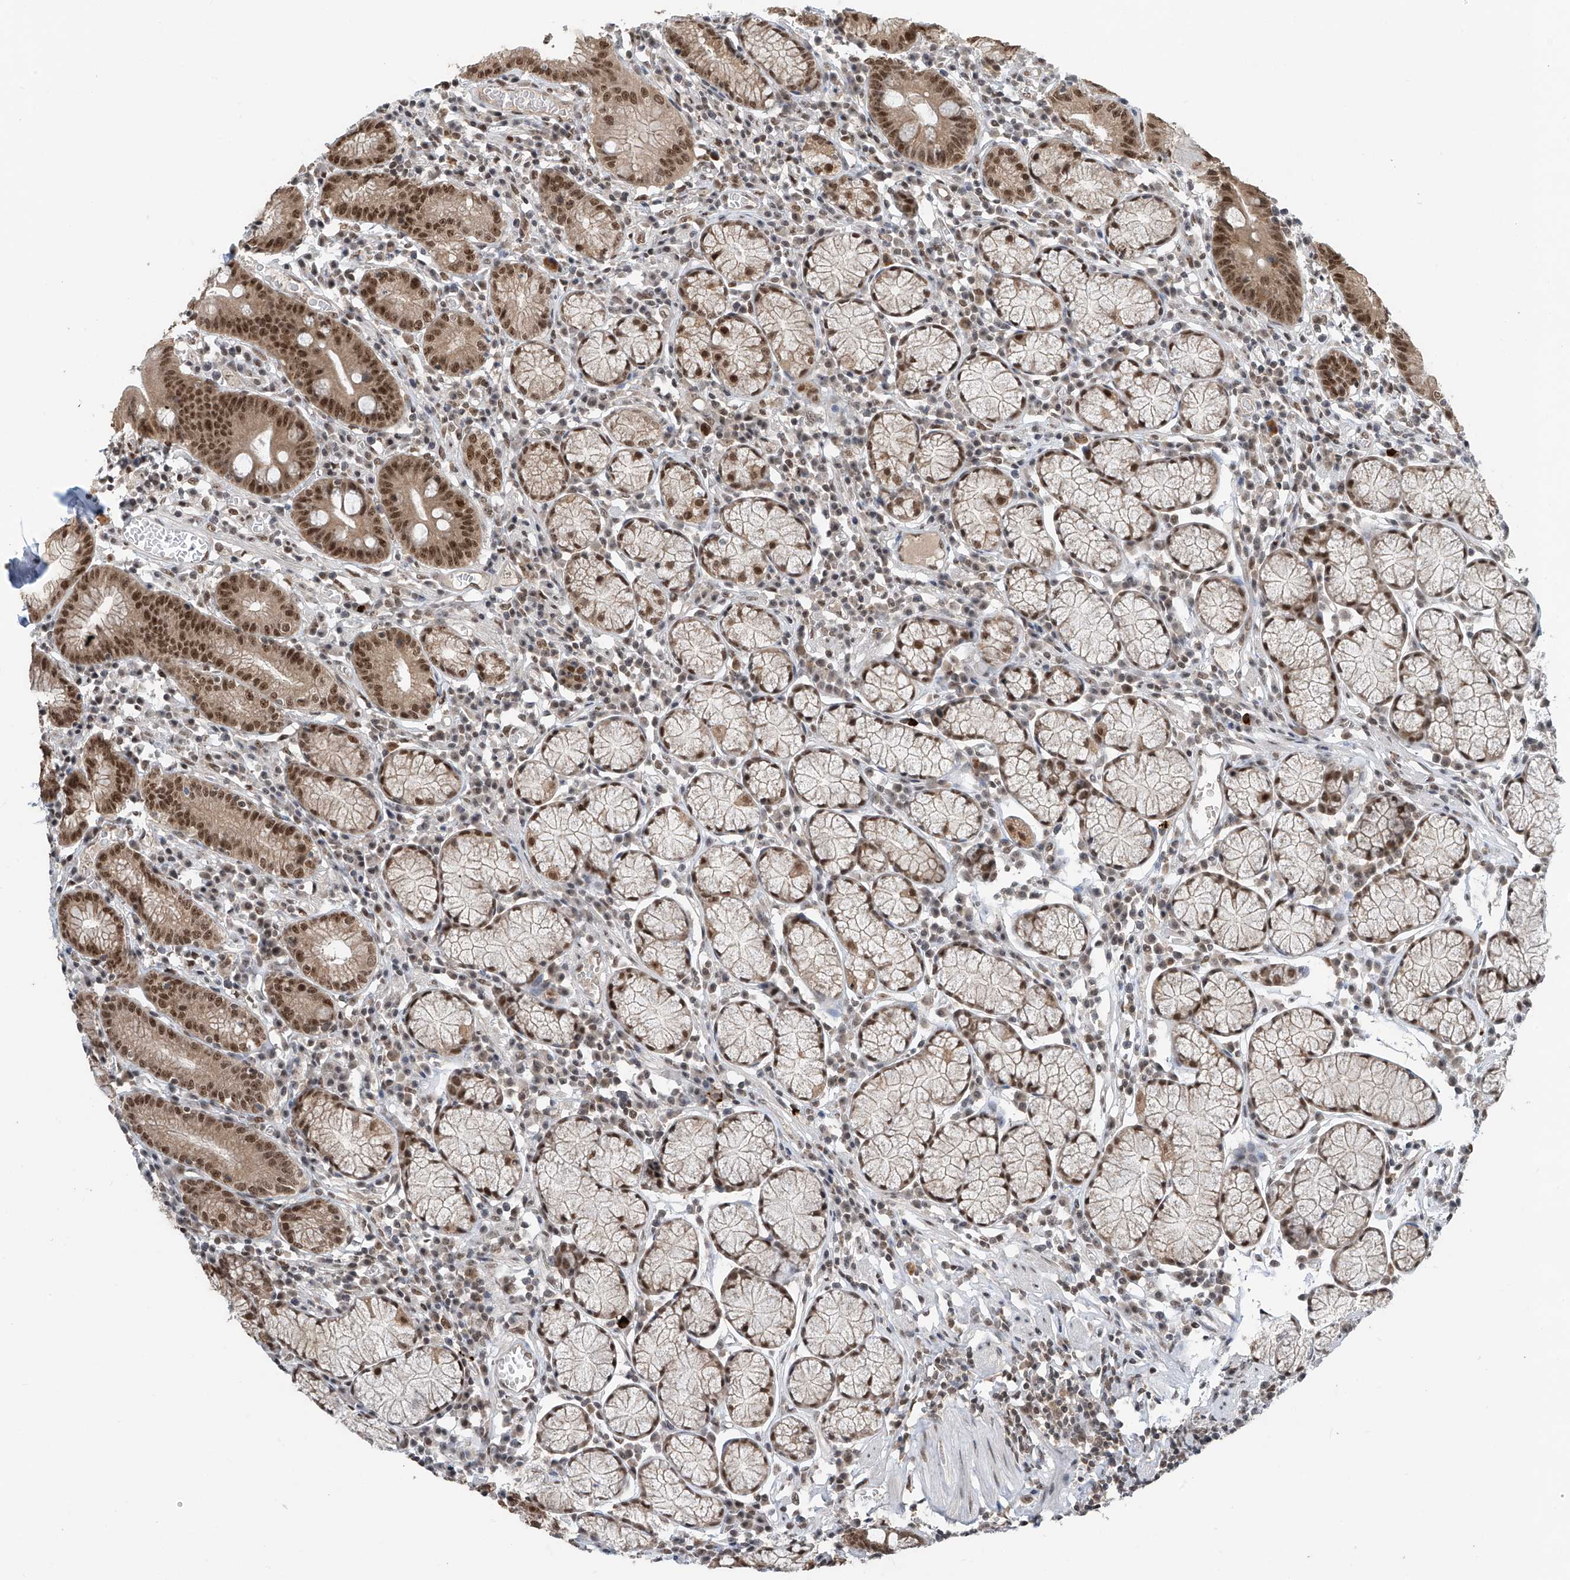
{"staining": {"intensity": "strong", "quantity": ">75%", "location": "nuclear"}, "tissue": "stomach", "cell_type": "Glandular cells", "image_type": "normal", "snomed": [{"axis": "morphology", "description": "Normal tissue, NOS"}, {"axis": "topography", "description": "Stomach"}], "caption": "IHC of normal stomach exhibits high levels of strong nuclear expression in approximately >75% of glandular cells.", "gene": "RPAIN", "patient": {"sex": "male", "age": 55}}